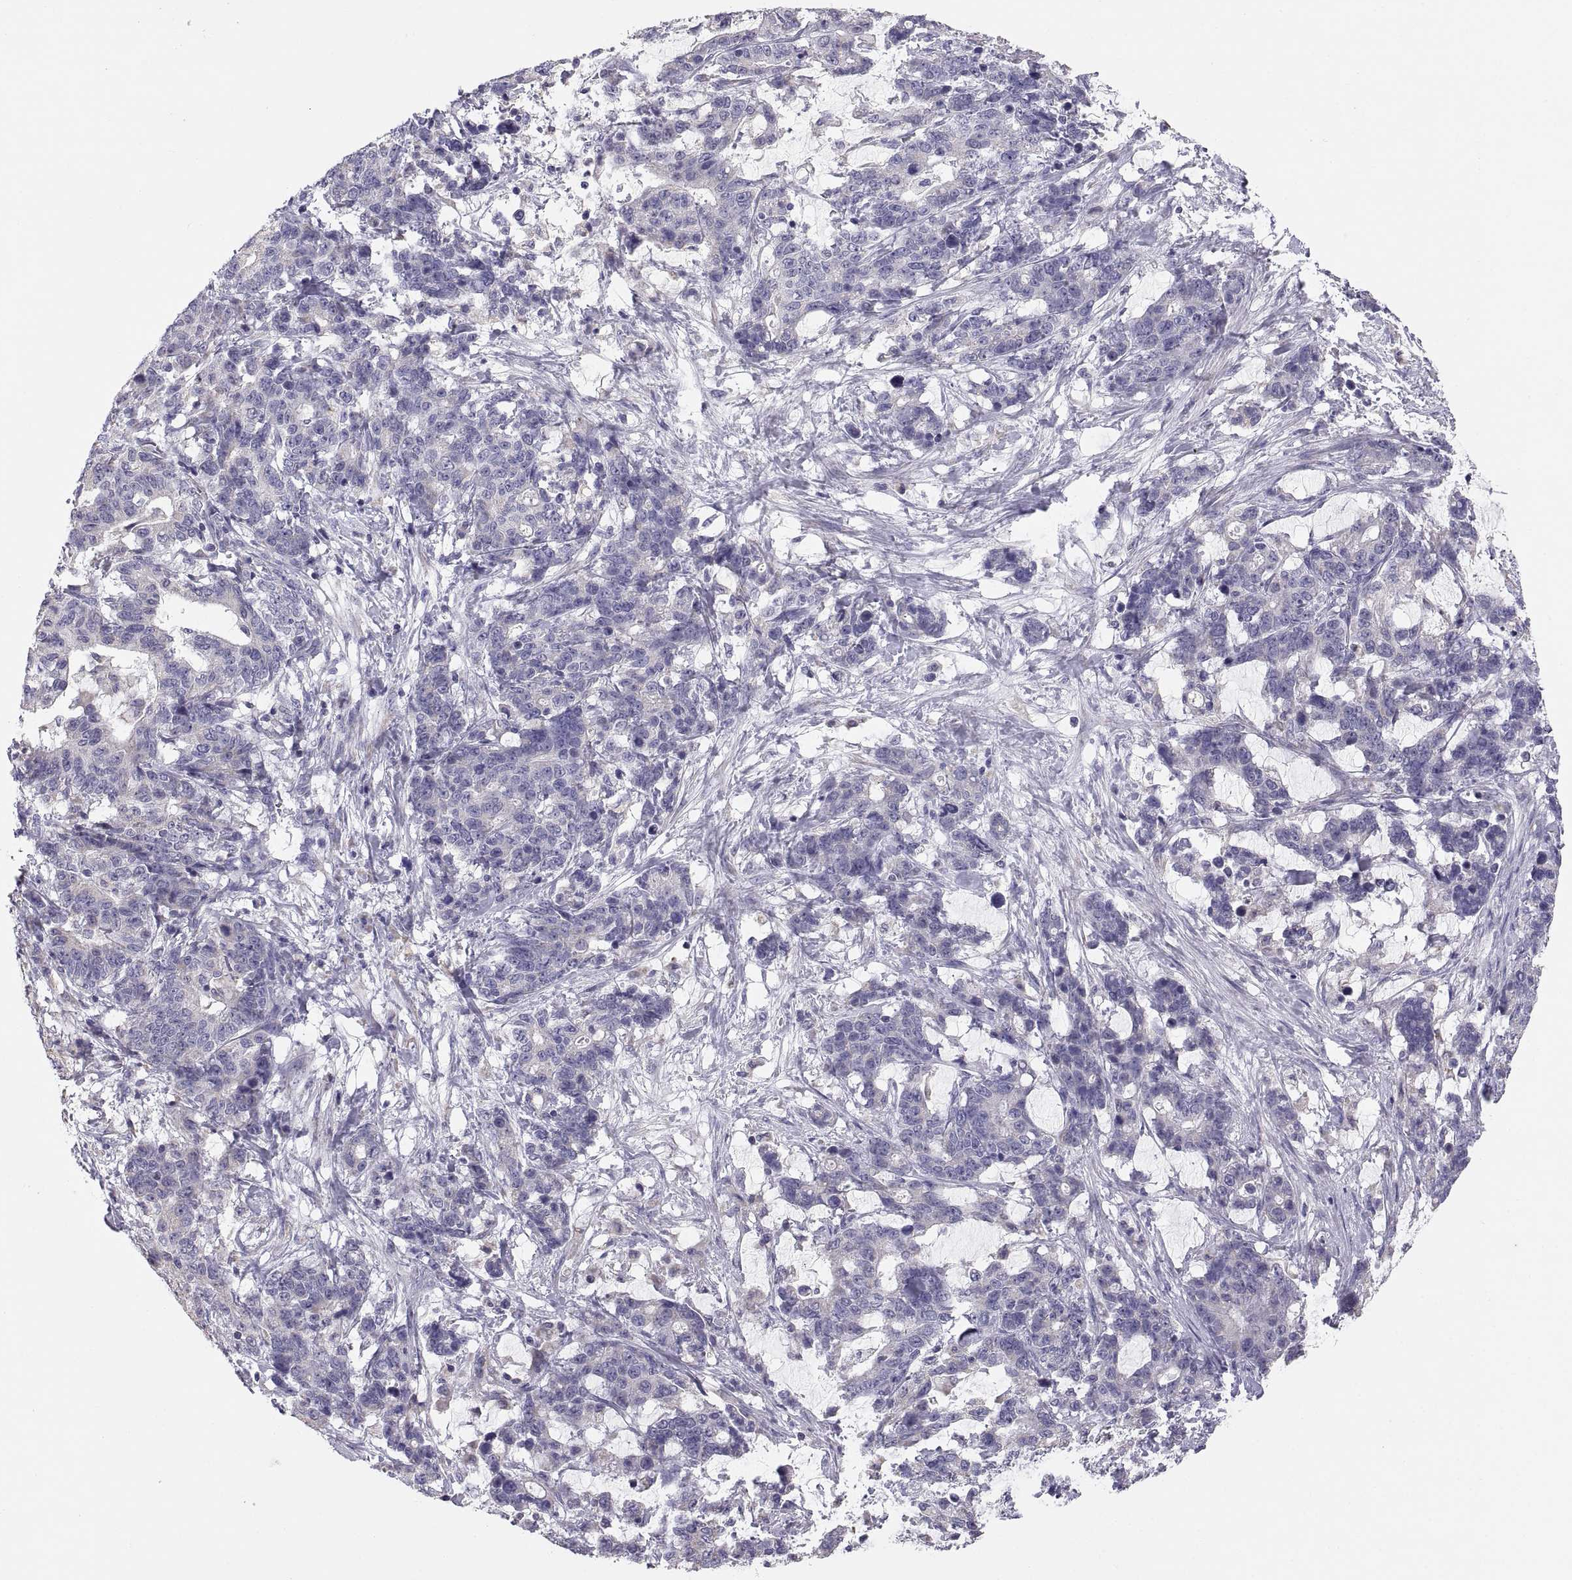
{"staining": {"intensity": "negative", "quantity": "none", "location": "none"}, "tissue": "stomach cancer", "cell_type": "Tumor cells", "image_type": "cancer", "snomed": [{"axis": "morphology", "description": "Normal tissue, NOS"}, {"axis": "morphology", "description": "Adenocarcinoma, NOS"}, {"axis": "topography", "description": "Stomach"}], "caption": "Micrograph shows no protein positivity in tumor cells of adenocarcinoma (stomach) tissue.", "gene": "TNNC1", "patient": {"sex": "female", "age": 64}}